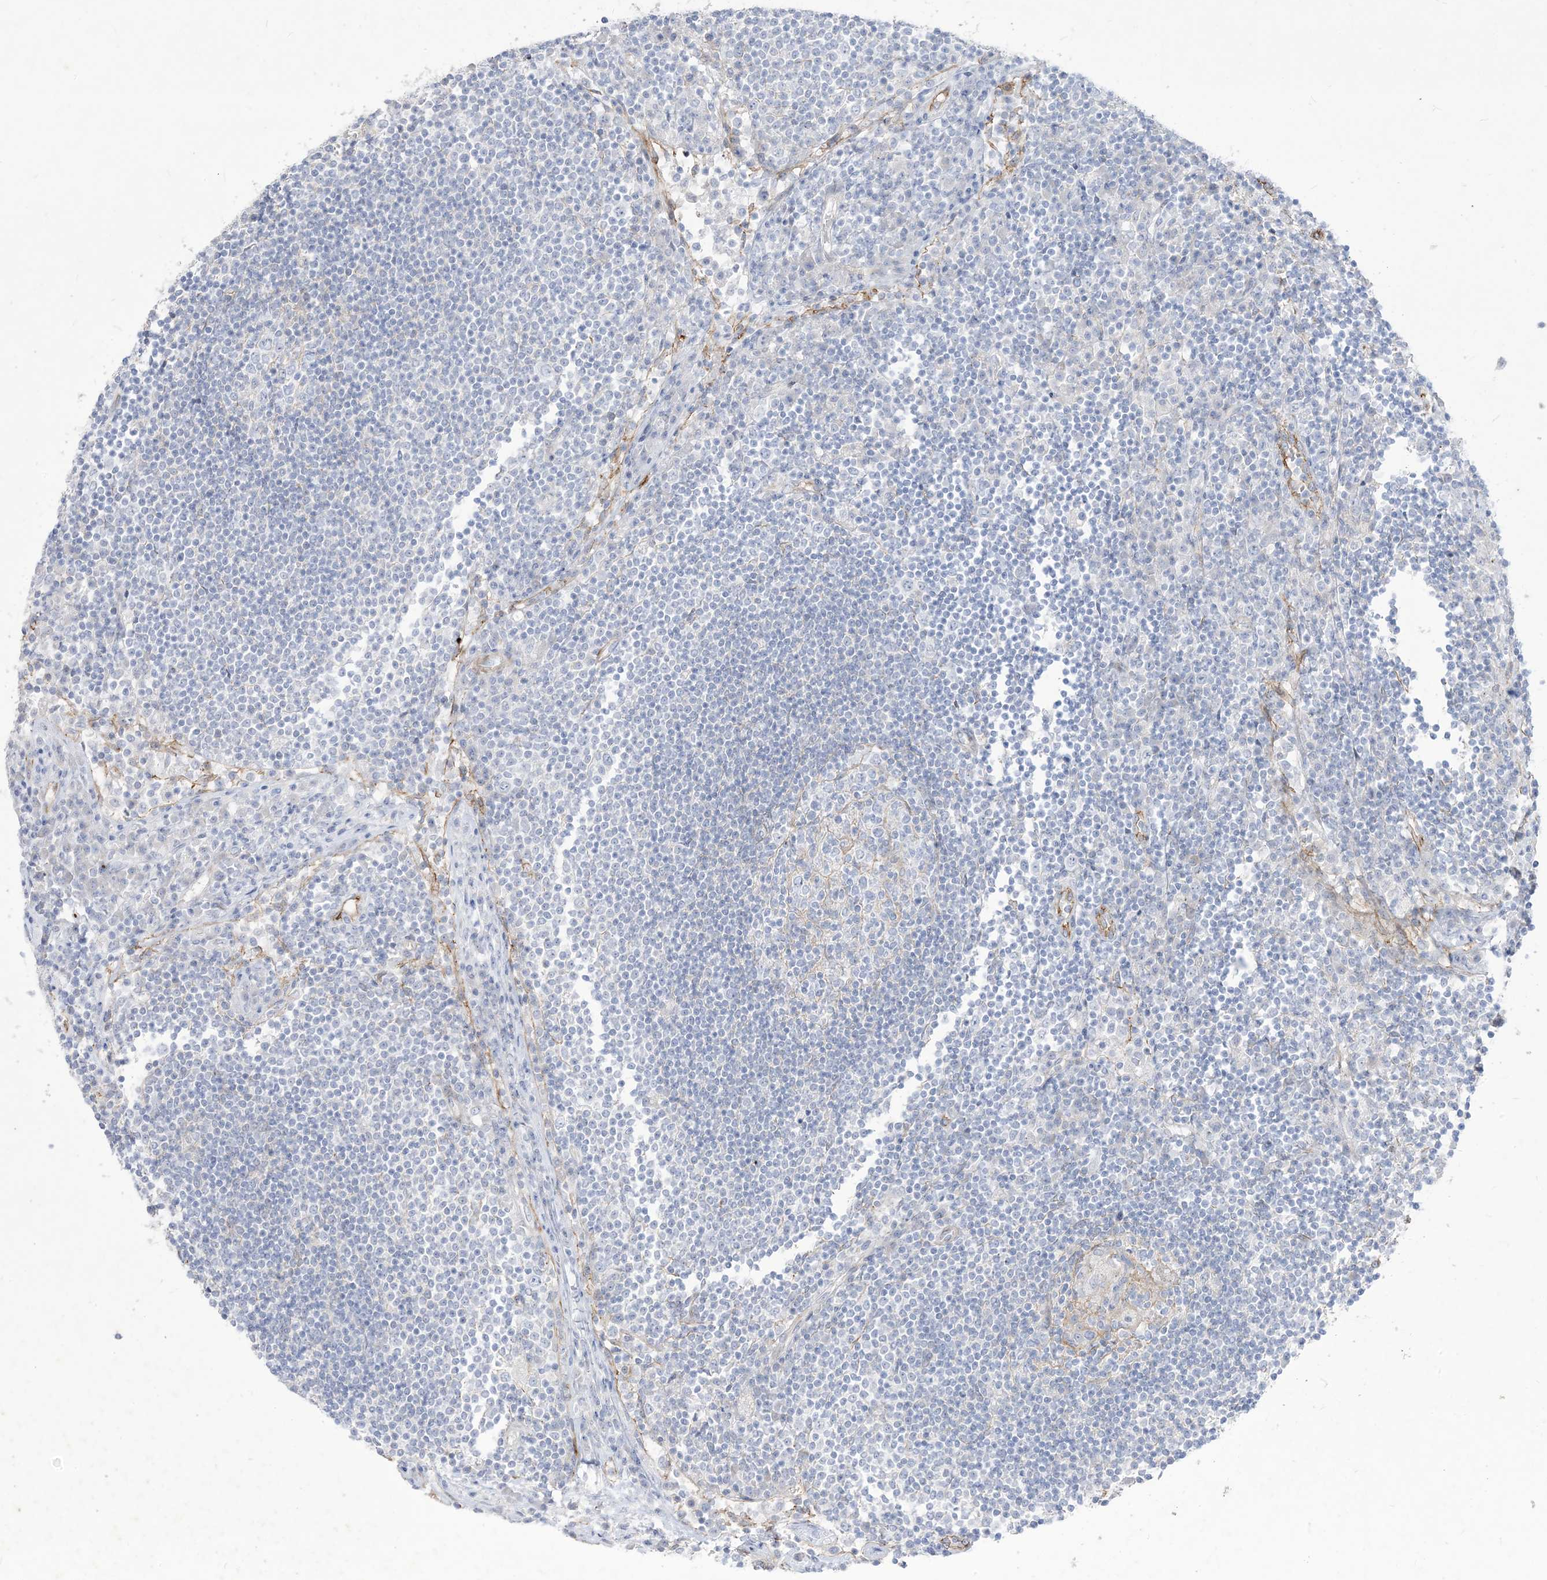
{"staining": {"intensity": "negative", "quantity": "none", "location": "none"}, "tissue": "lymph node", "cell_type": "Germinal center cells", "image_type": "normal", "snomed": [{"axis": "morphology", "description": "Normal tissue, NOS"}, {"axis": "topography", "description": "Lymph node"}], "caption": "High magnification brightfield microscopy of benign lymph node stained with DAB (brown) and counterstained with hematoxylin (blue): germinal center cells show no significant staining.", "gene": "B3GNT7", "patient": {"sex": "female", "age": 53}}